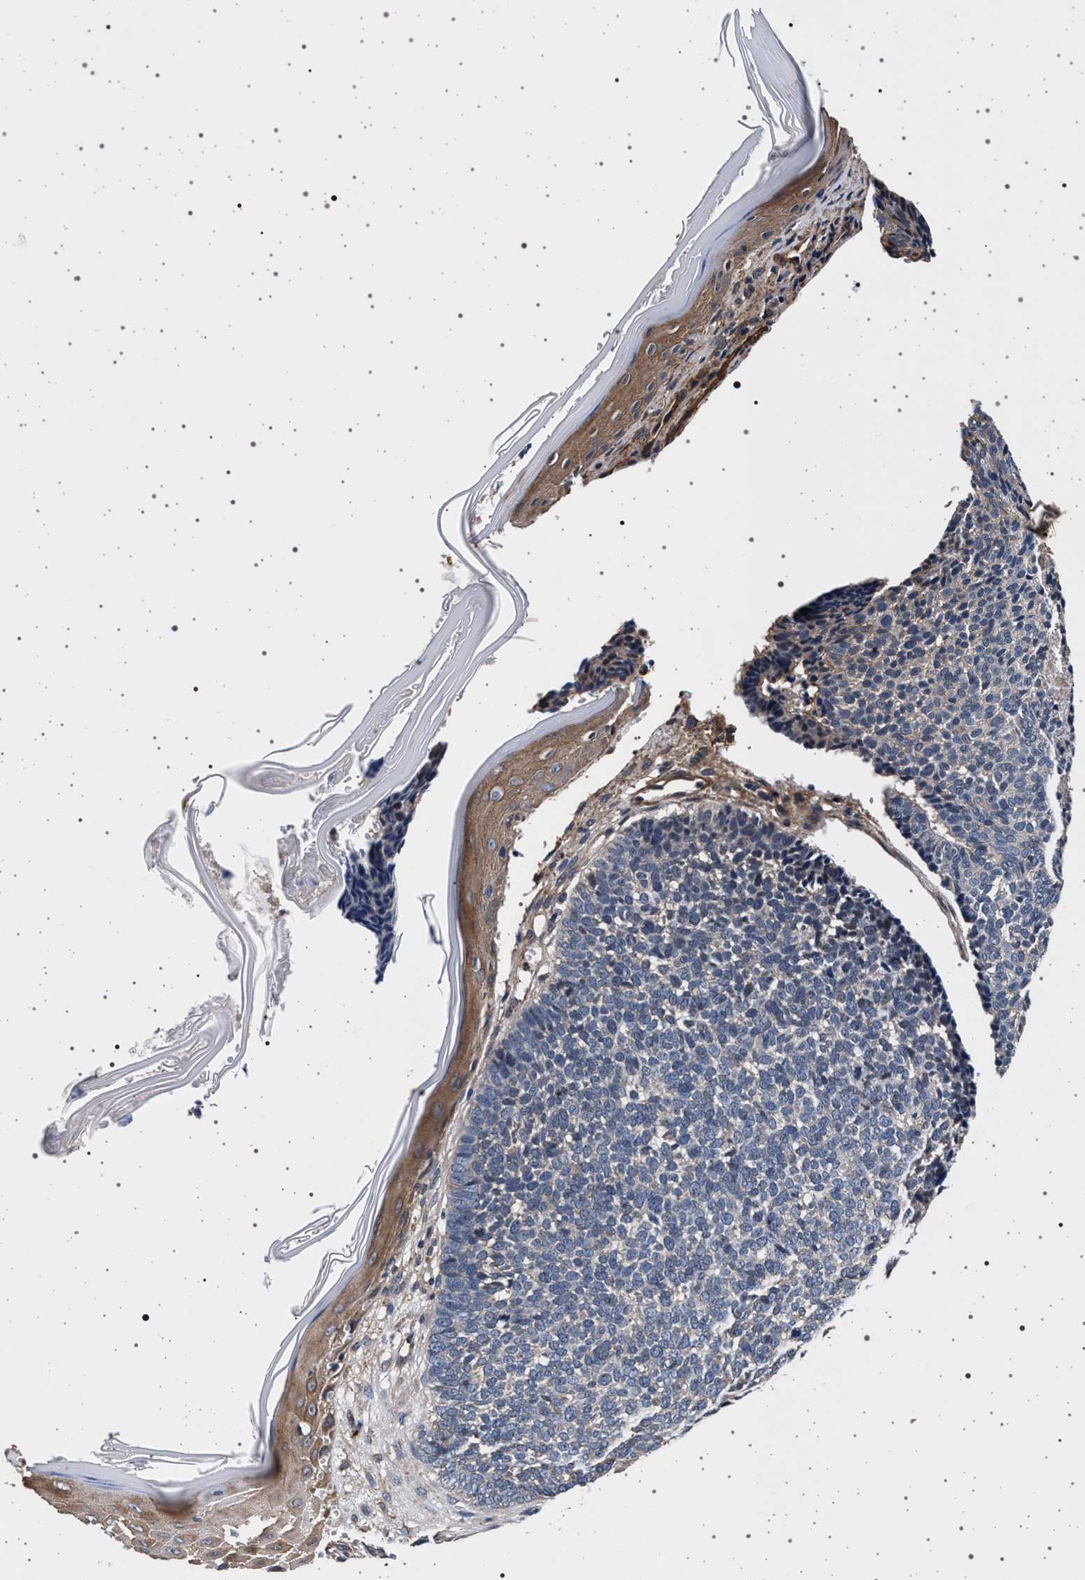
{"staining": {"intensity": "negative", "quantity": "none", "location": "none"}, "tissue": "skin cancer", "cell_type": "Tumor cells", "image_type": "cancer", "snomed": [{"axis": "morphology", "description": "Basal cell carcinoma"}, {"axis": "topography", "description": "Skin"}], "caption": "Human skin basal cell carcinoma stained for a protein using immunohistochemistry (IHC) exhibits no expression in tumor cells.", "gene": "KCNK6", "patient": {"sex": "male", "age": 84}}